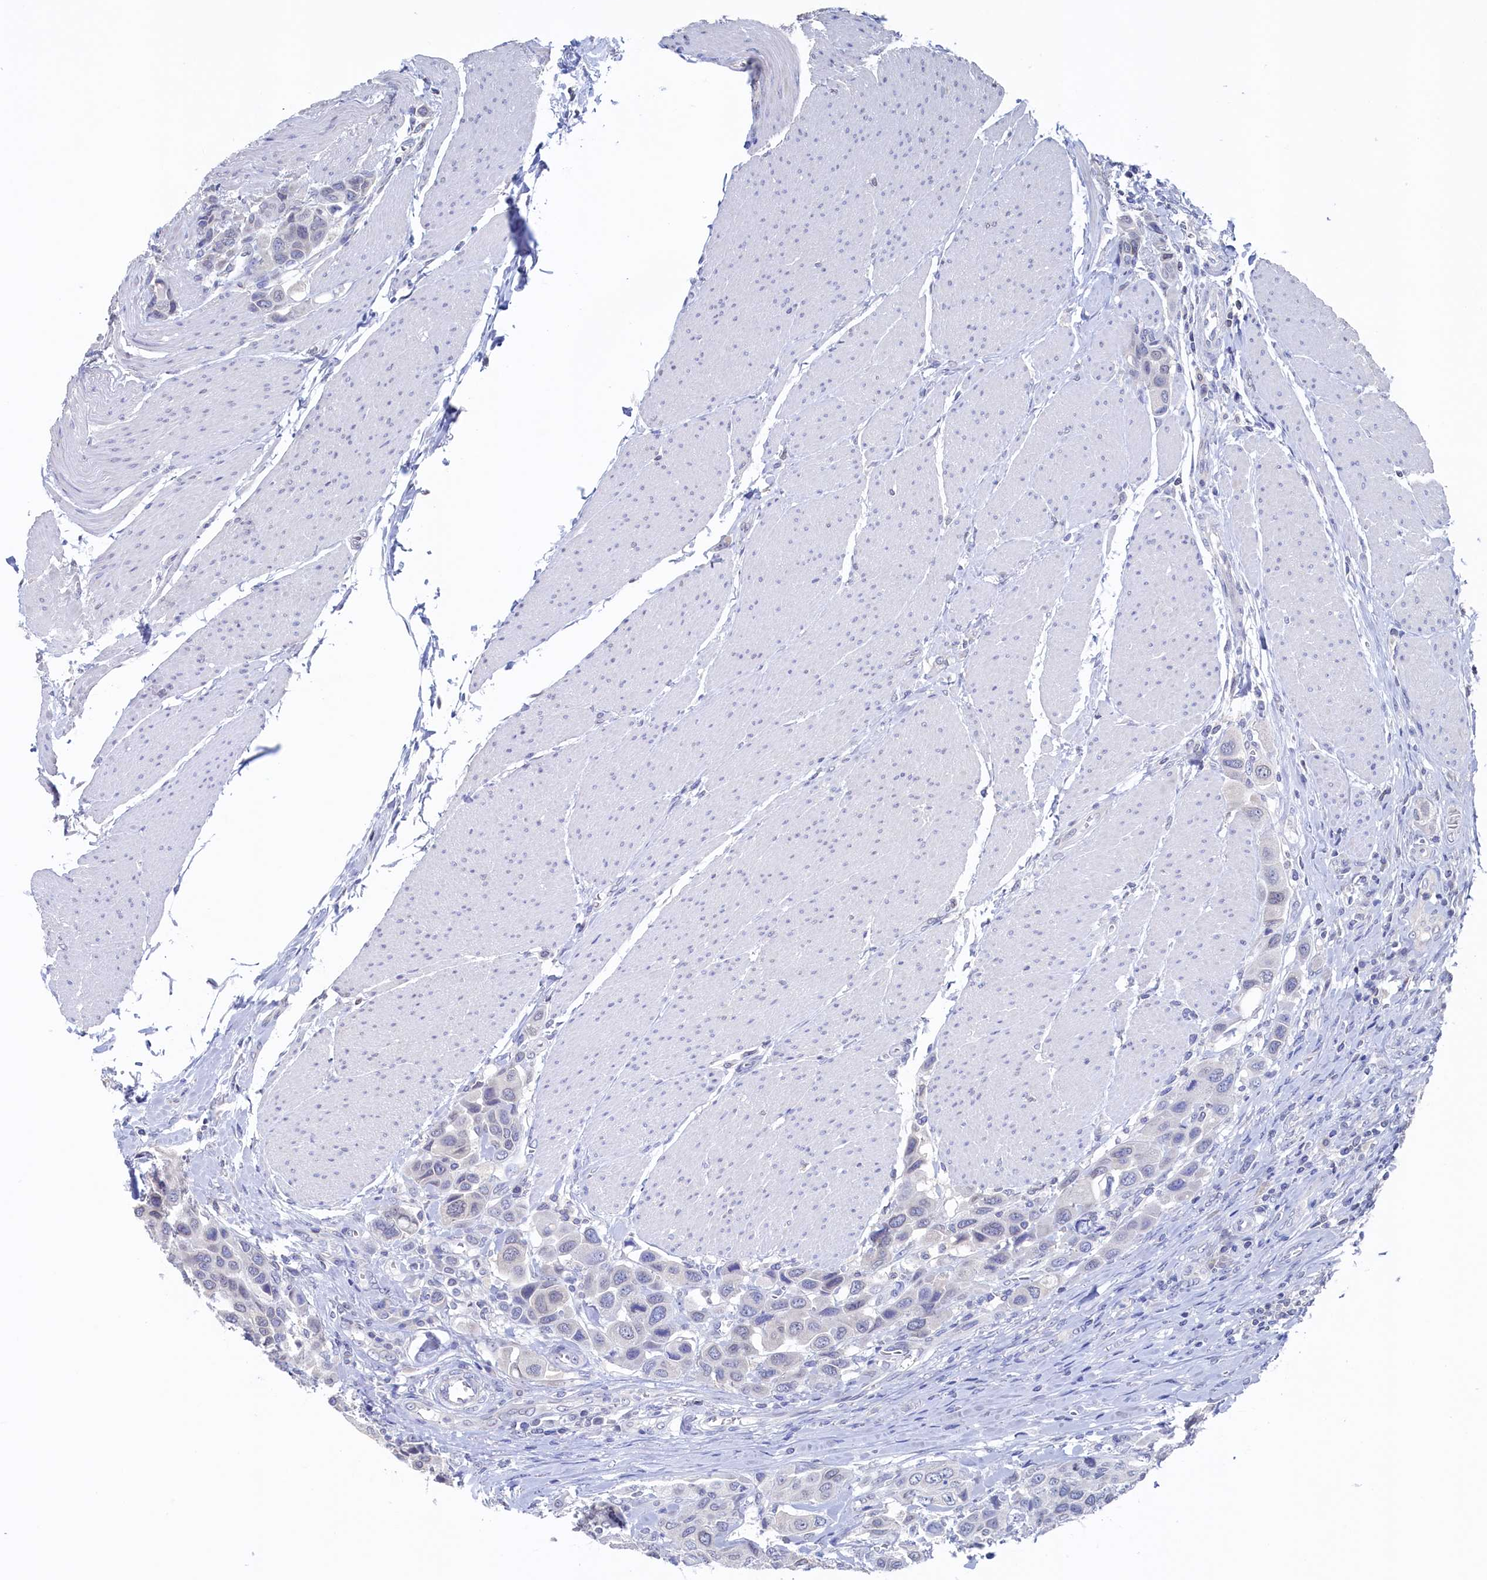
{"staining": {"intensity": "negative", "quantity": "none", "location": "none"}, "tissue": "urothelial cancer", "cell_type": "Tumor cells", "image_type": "cancer", "snomed": [{"axis": "morphology", "description": "Urothelial carcinoma, High grade"}, {"axis": "topography", "description": "Urinary bladder"}], "caption": "Image shows no protein staining in tumor cells of urothelial cancer tissue. (DAB (3,3'-diaminobenzidine) immunohistochemistry (IHC) visualized using brightfield microscopy, high magnification).", "gene": "C11orf54", "patient": {"sex": "male", "age": 50}}